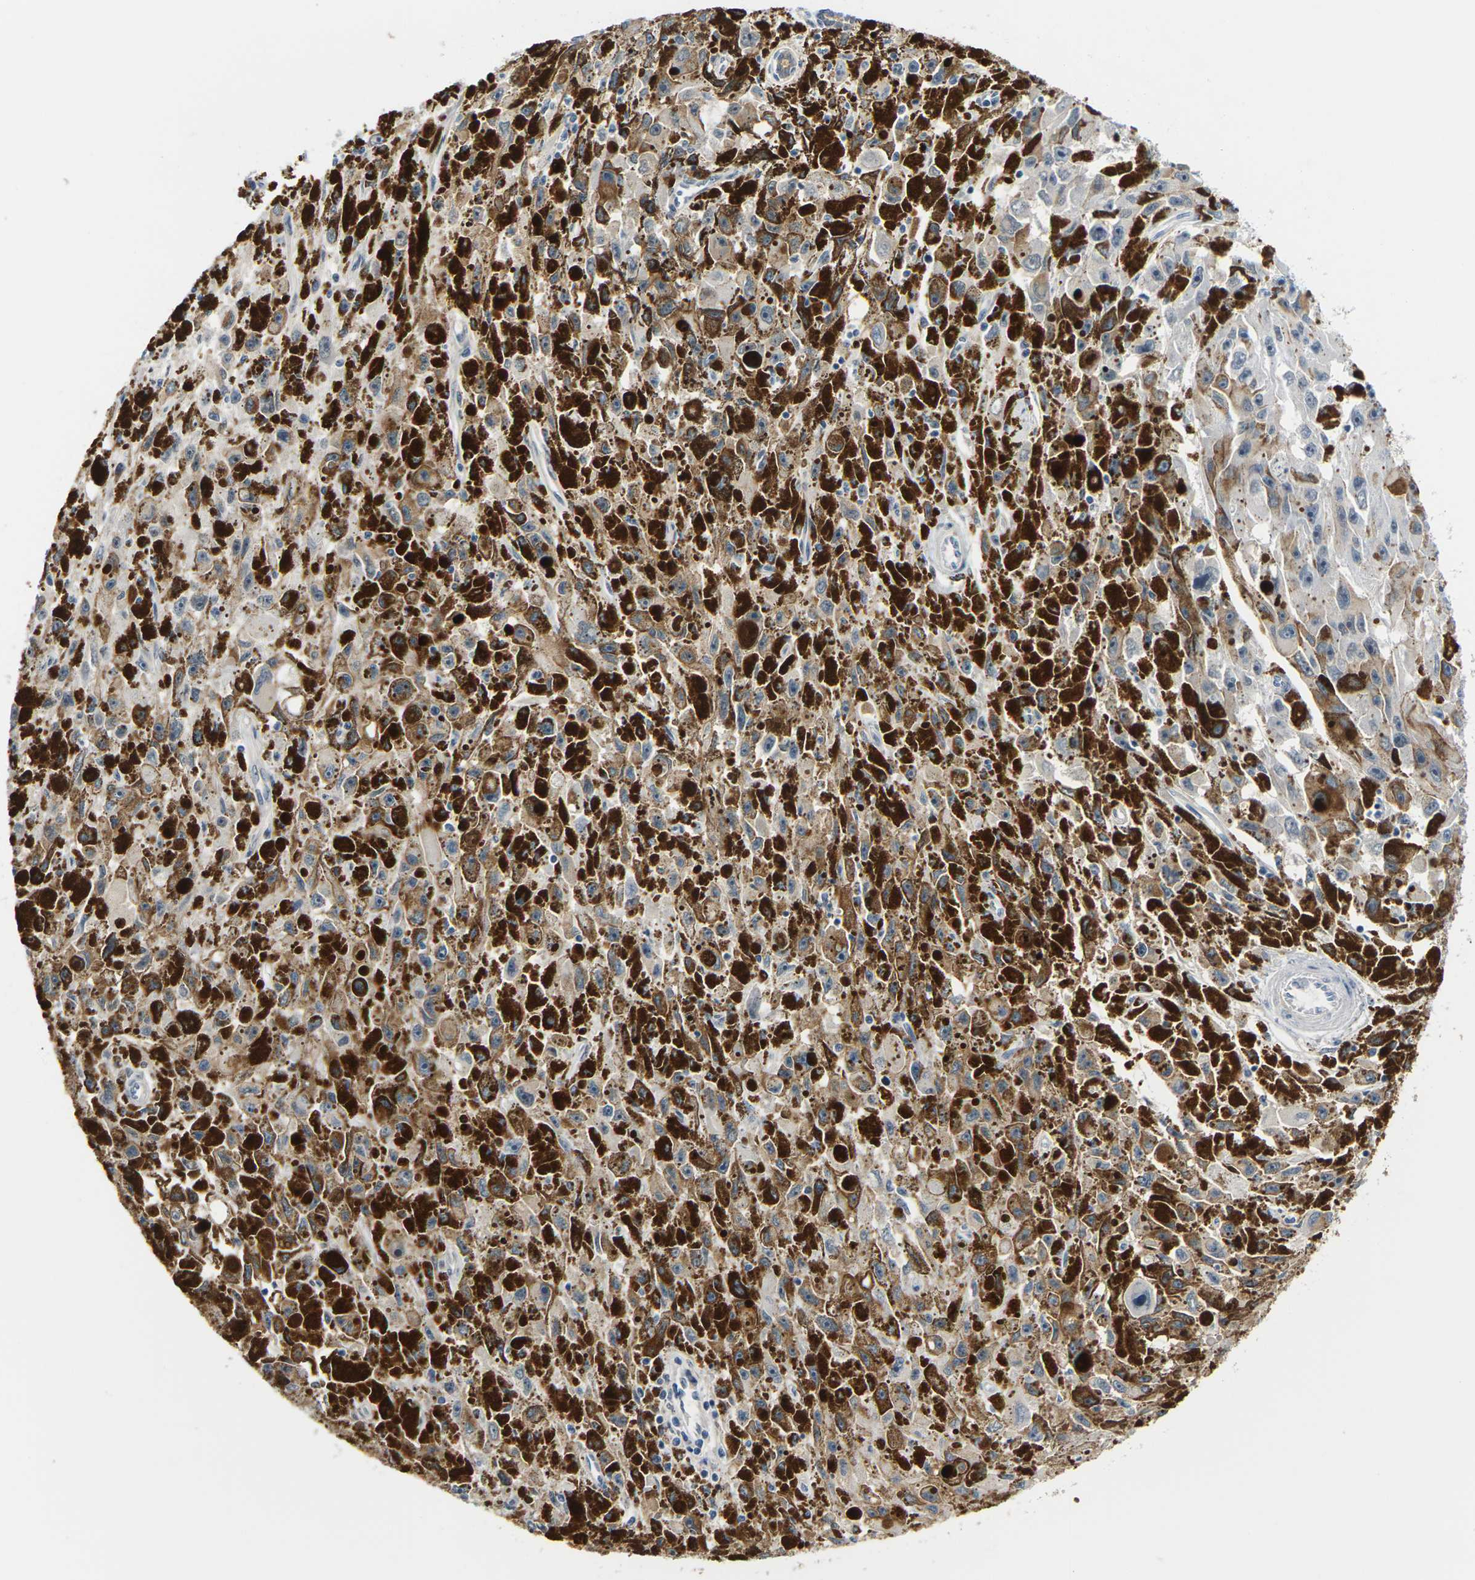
{"staining": {"intensity": "weak", "quantity": "25%-75%", "location": "cytoplasmic/membranous"}, "tissue": "melanoma", "cell_type": "Tumor cells", "image_type": "cancer", "snomed": [{"axis": "morphology", "description": "Malignant melanoma, NOS"}, {"axis": "topography", "description": "Skin"}], "caption": "Tumor cells demonstrate weak cytoplasmic/membranous positivity in about 25%-75% of cells in melanoma.", "gene": "PKP2", "patient": {"sex": "female", "age": 104}}